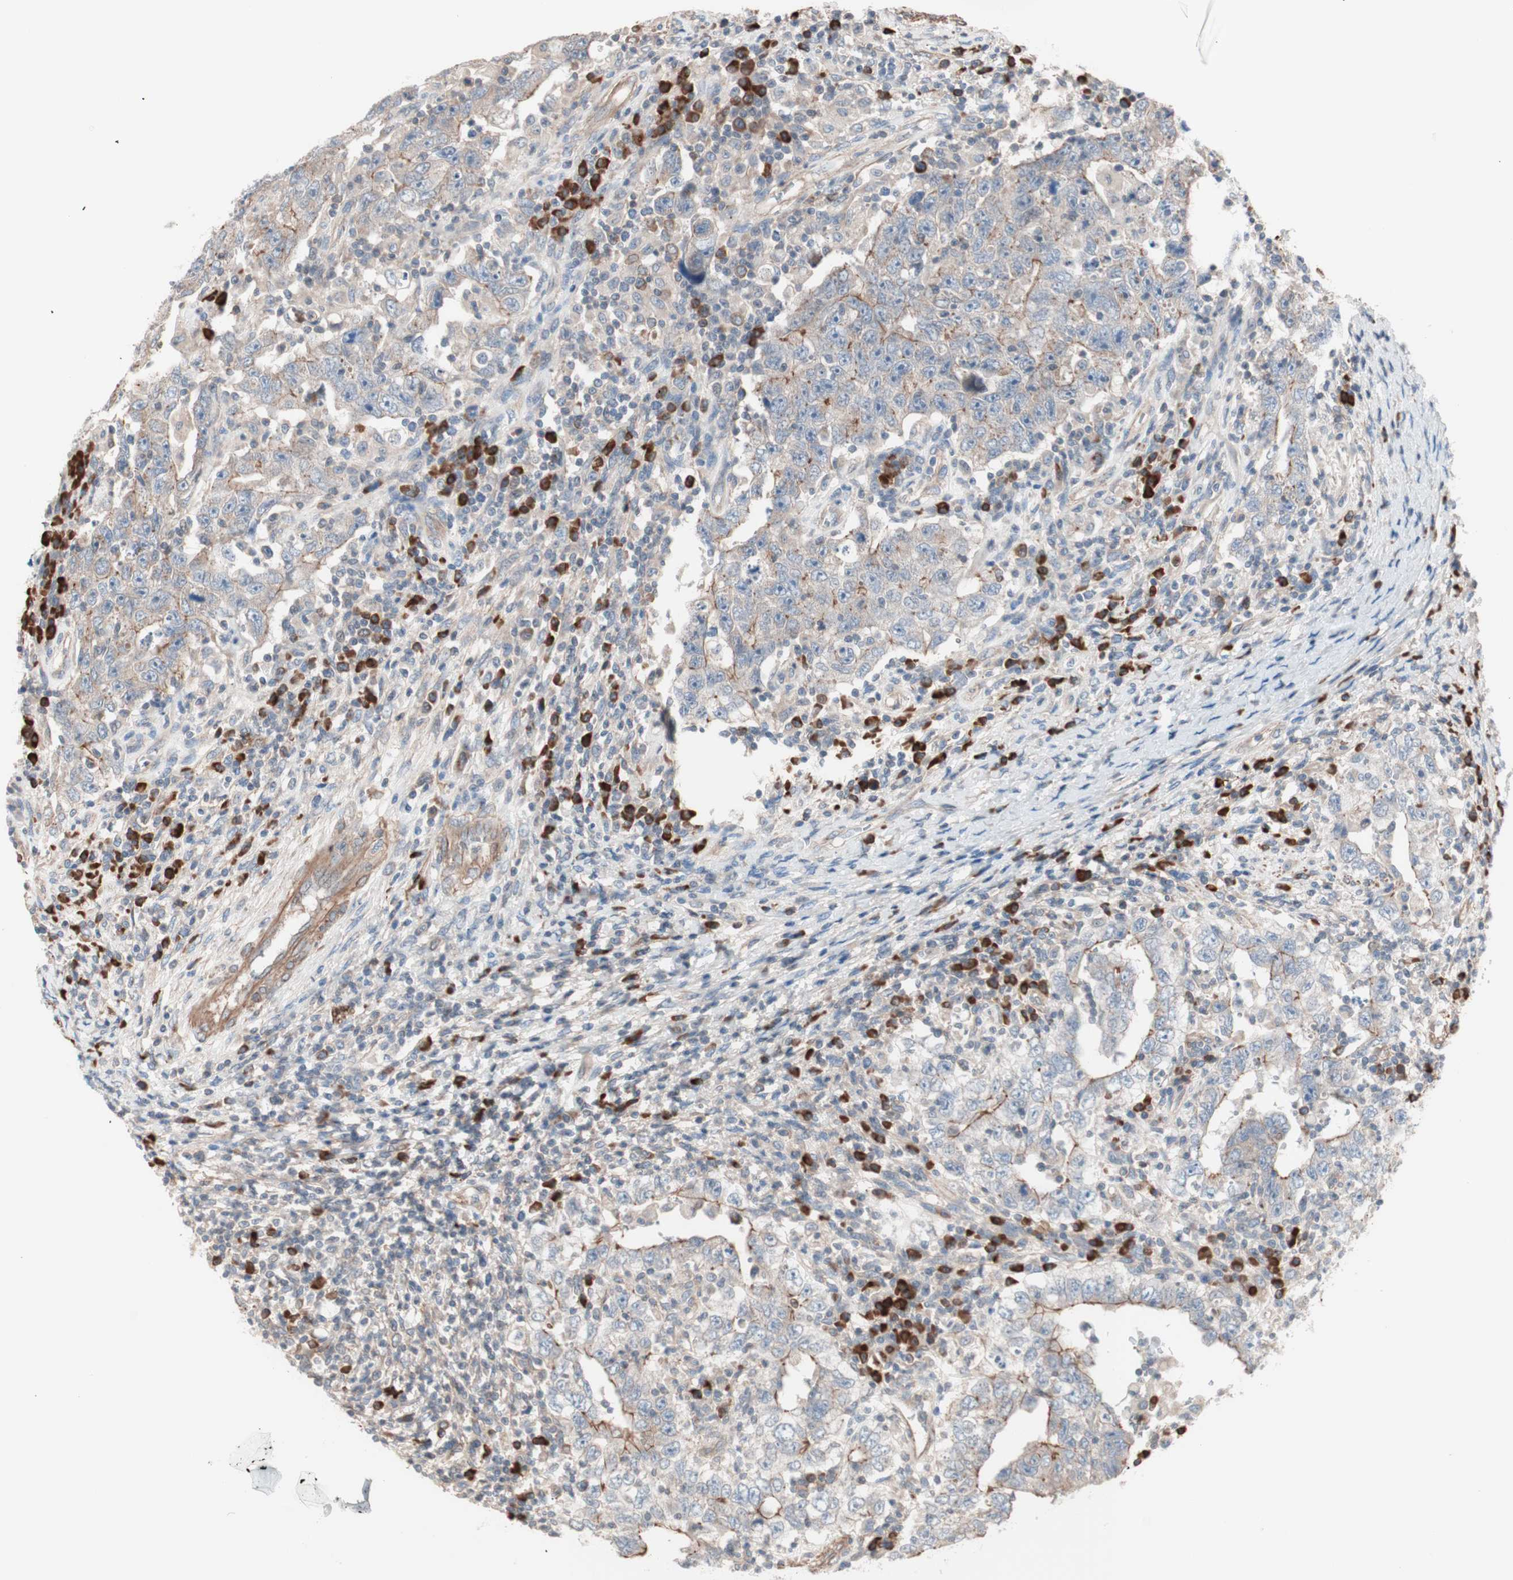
{"staining": {"intensity": "weak", "quantity": "25%-75%", "location": "cytoplasmic/membranous"}, "tissue": "testis cancer", "cell_type": "Tumor cells", "image_type": "cancer", "snomed": [{"axis": "morphology", "description": "Carcinoma, Embryonal, NOS"}, {"axis": "topography", "description": "Testis"}], "caption": "A histopathology image of testis cancer stained for a protein displays weak cytoplasmic/membranous brown staining in tumor cells. (Brightfield microscopy of DAB IHC at high magnification).", "gene": "ALG5", "patient": {"sex": "male", "age": 26}}